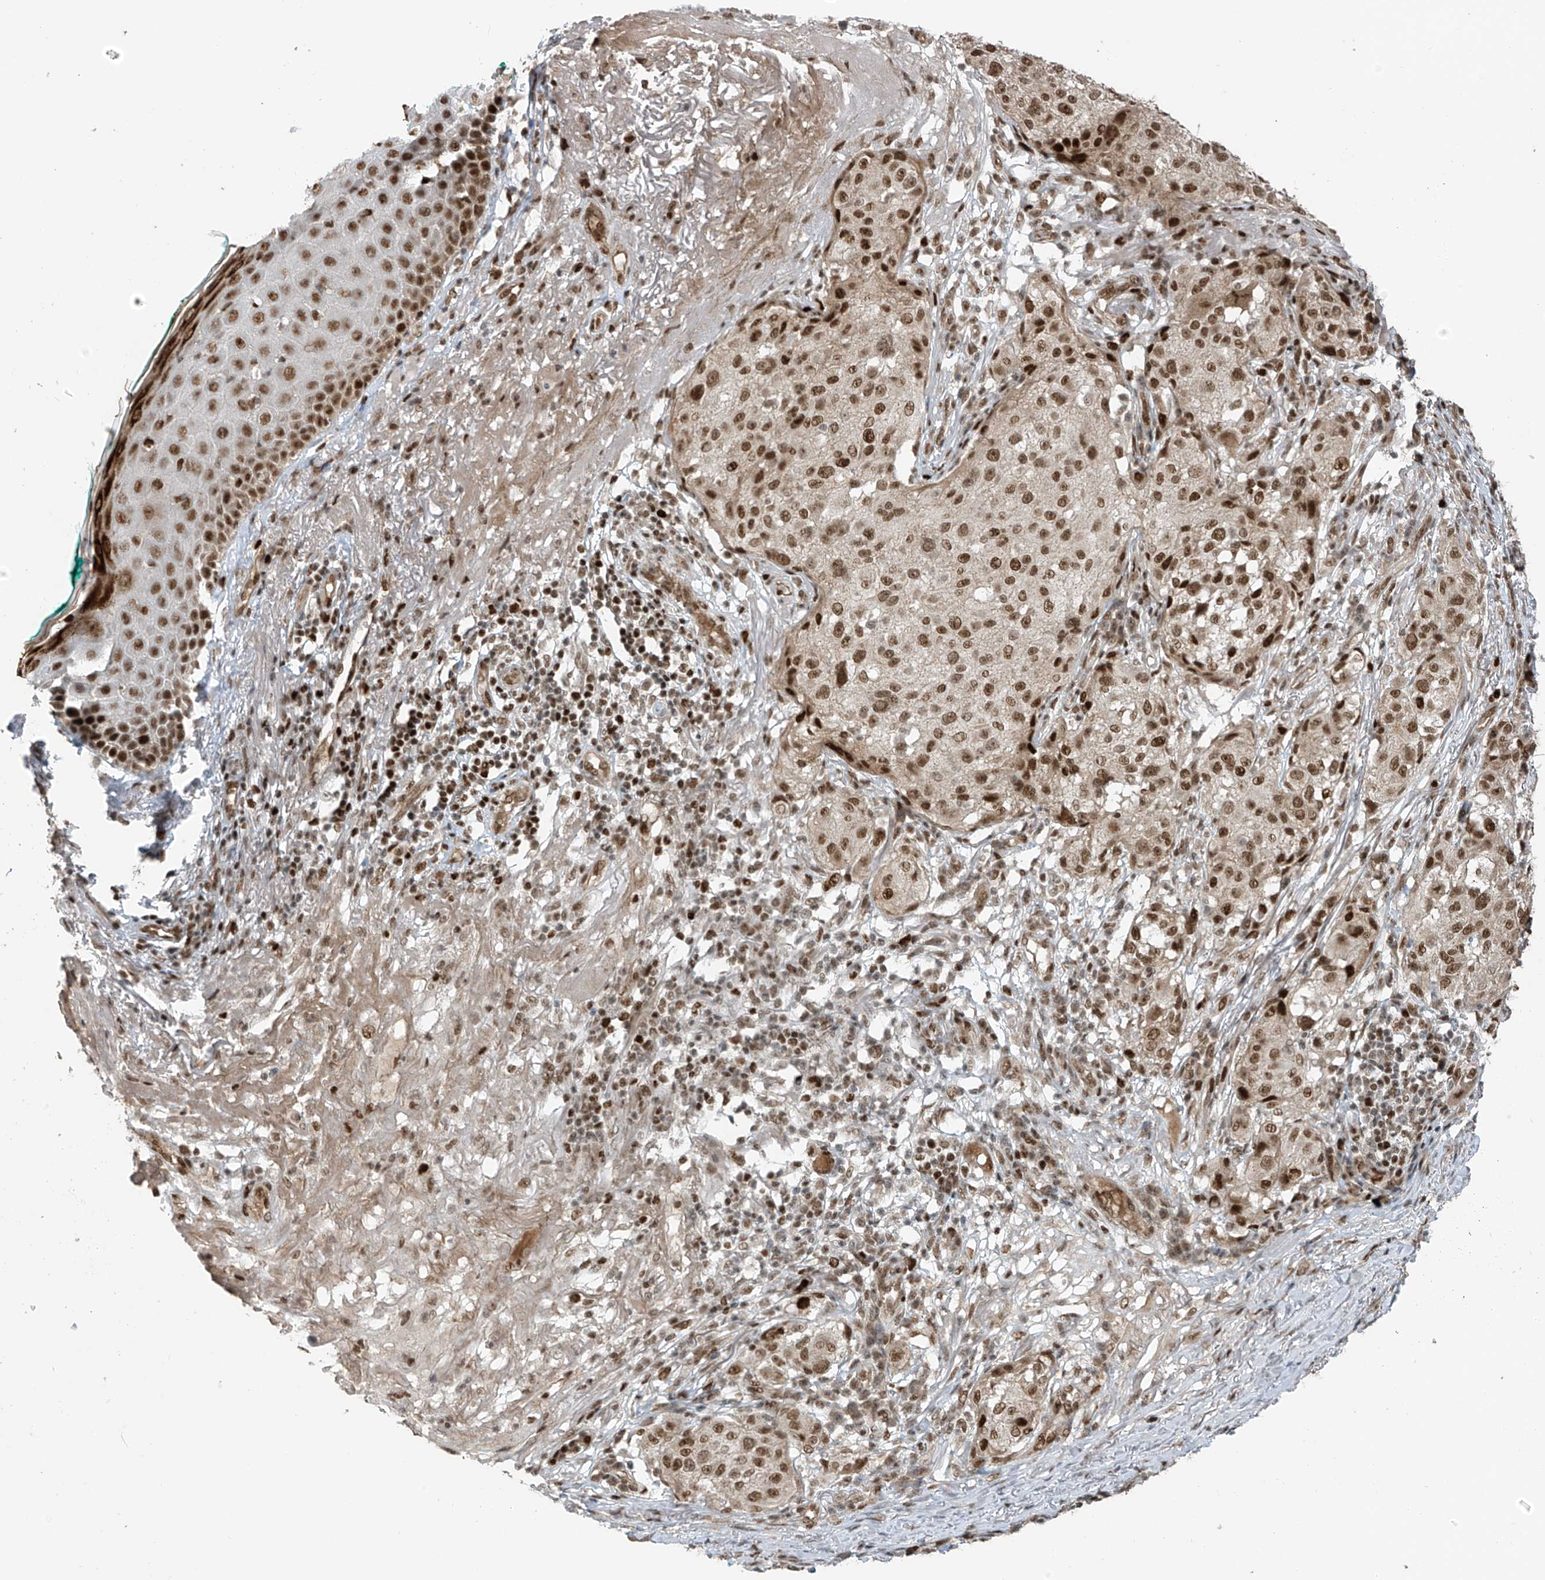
{"staining": {"intensity": "moderate", "quantity": ">75%", "location": "nuclear"}, "tissue": "melanoma", "cell_type": "Tumor cells", "image_type": "cancer", "snomed": [{"axis": "morphology", "description": "Necrosis, NOS"}, {"axis": "morphology", "description": "Malignant melanoma, NOS"}, {"axis": "topography", "description": "Skin"}], "caption": "The image shows a brown stain indicating the presence of a protein in the nuclear of tumor cells in melanoma.", "gene": "ARHGEF3", "patient": {"sex": "female", "age": 87}}